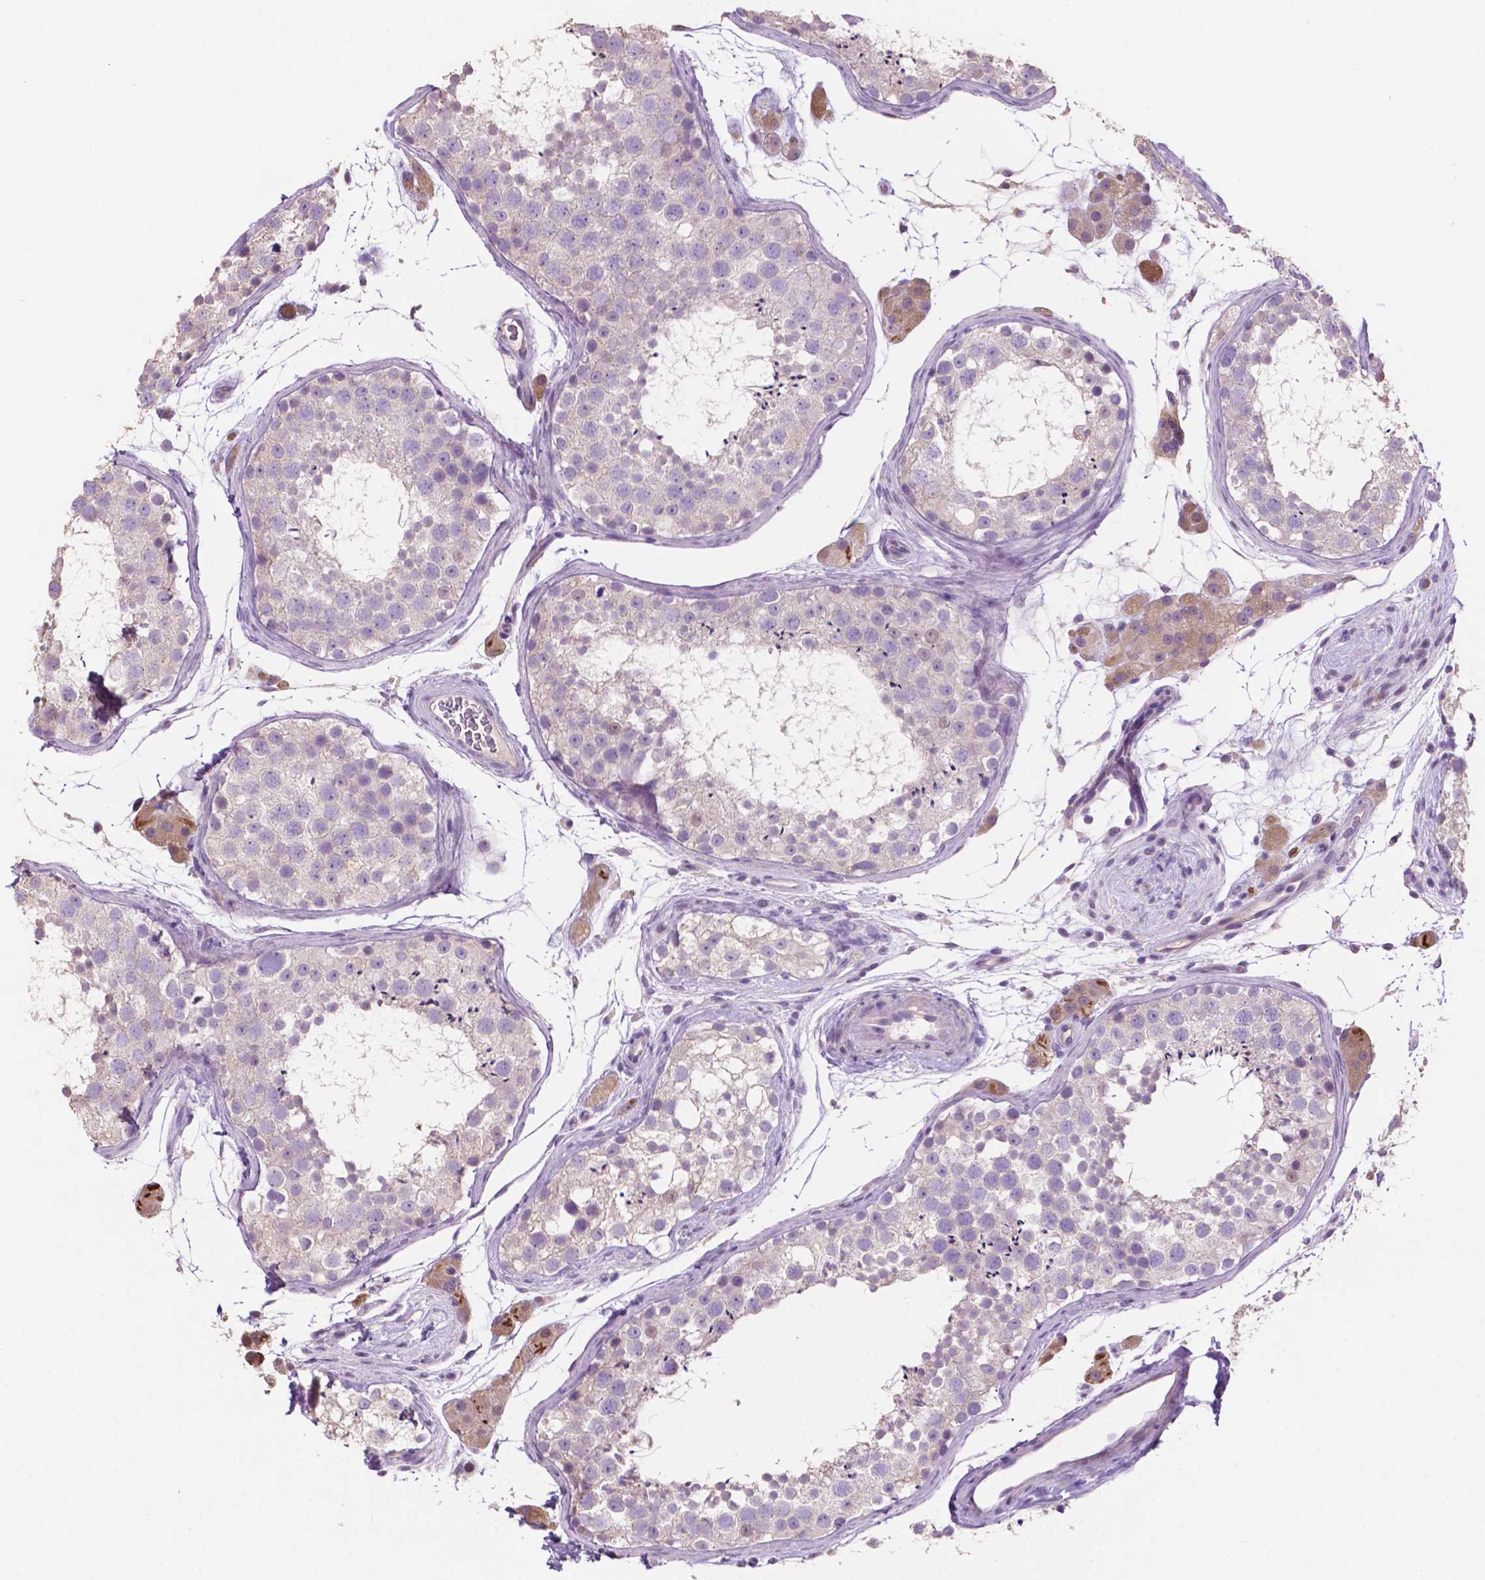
{"staining": {"intensity": "negative", "quantity": "none", "location": "none"}, "tissue": "testis", "cell_type": "Cells in seminiferous ducts", "image_type": "normal", "snomed": [{"axis": "morphology", "description": "Normal tissue, NOS"}, {"axis": "topography", "description": "Testis"}], "caption": "IHC histopathology image of normal testis: testis stained with DAB demonstrates no significant protein staining in cells in seminiferous ducts.", "gene": "CLDN17", "patient": {"sex": "male", "age": 41}}